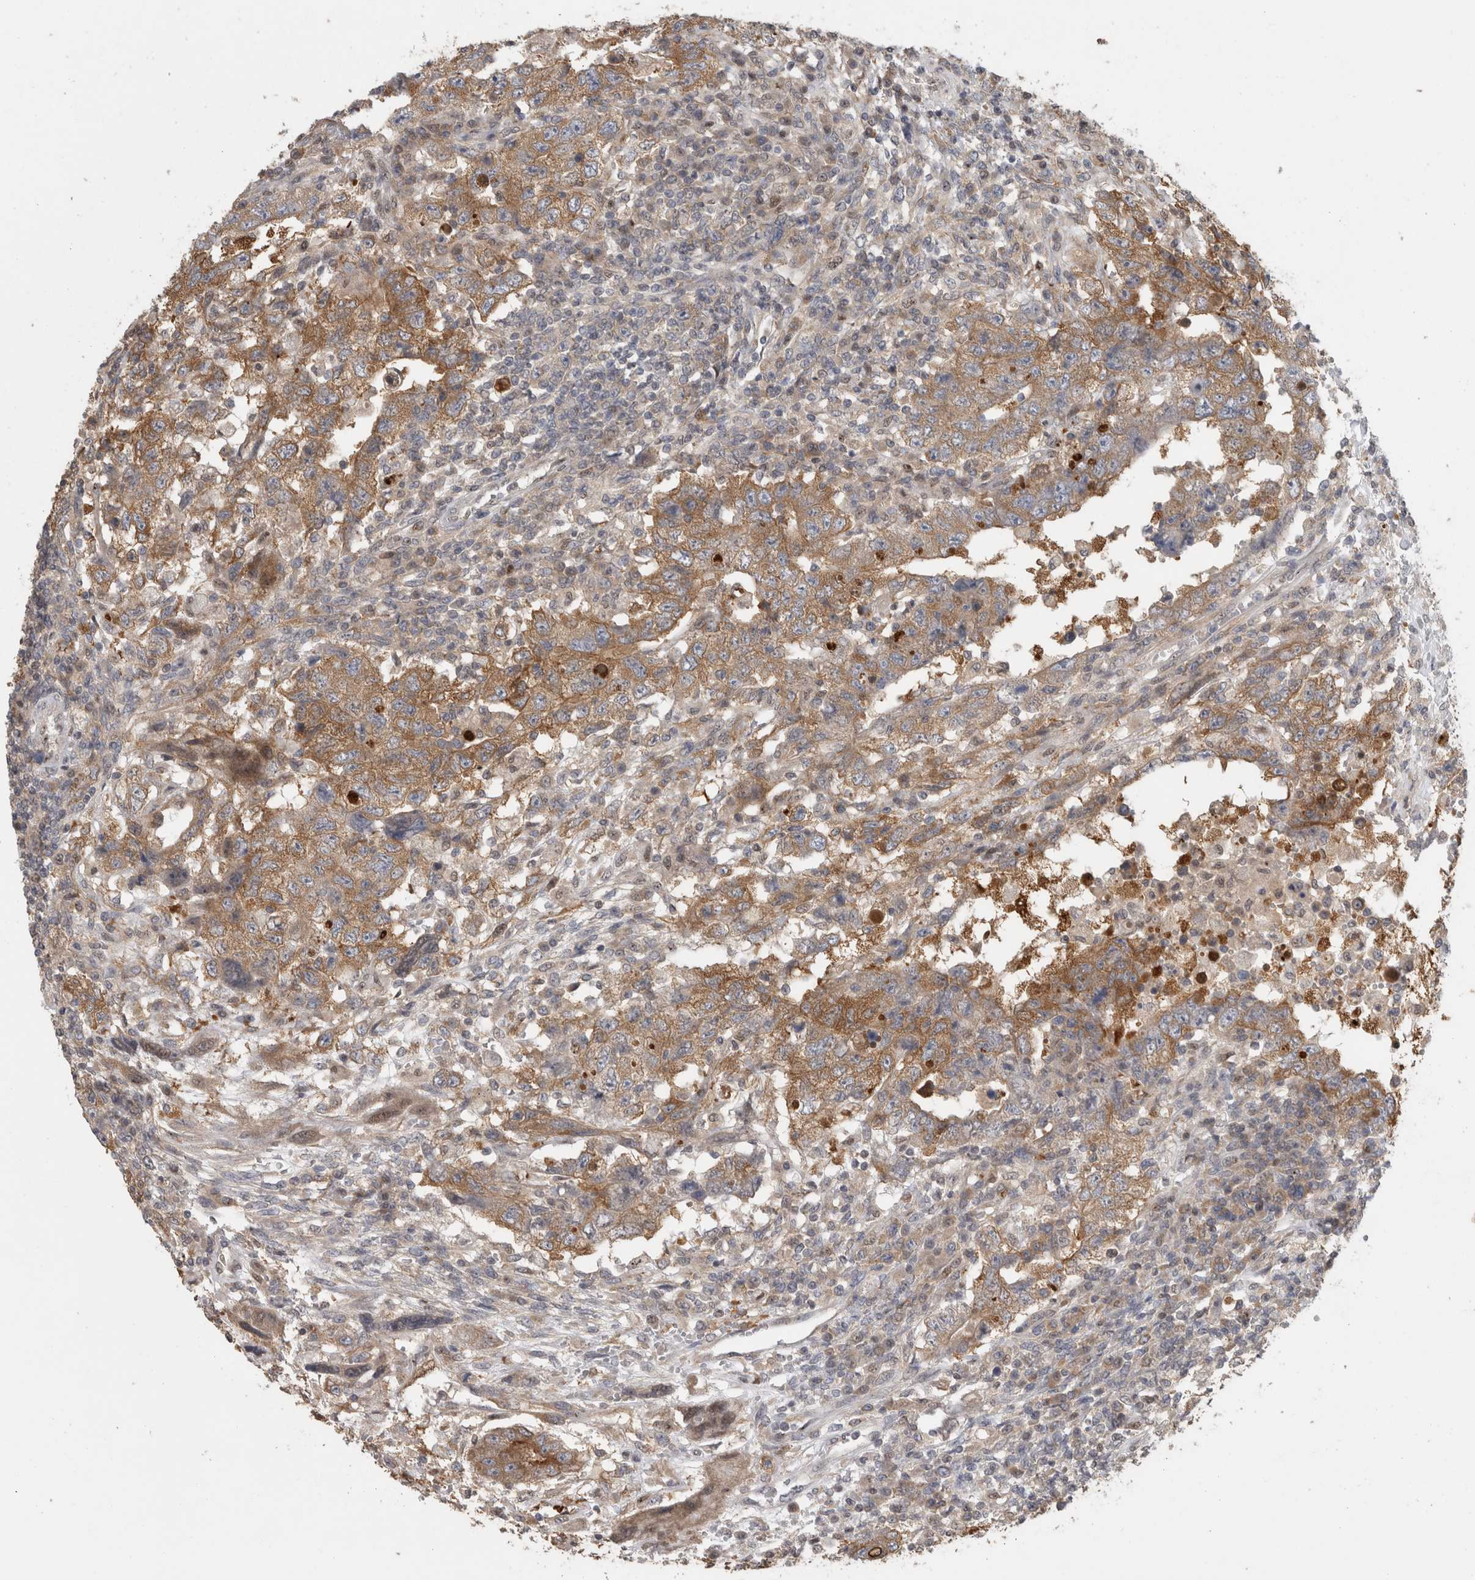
{"staining": {"intensity": "moderate", "quantity": ">75%", "location": "cytoplasmic/membranous"}, "tissue": "testis cancer", "cell_type": "Tumor cells", "image_type": "cancer", "snomed": [{"axis": "morphology", "description": "Carcinoma, Embryonal, NOS"}, {"axis": "topography", "description": "Testis"}], "caption": "The histopathology image displays staining of embryonal carcinoma (testis), revealing moderate cytoplasmic/membranous protein staining (brown color) within tumor cells.", "gene": "PIGP", "patient": {"sex": "male", "age": 26}}